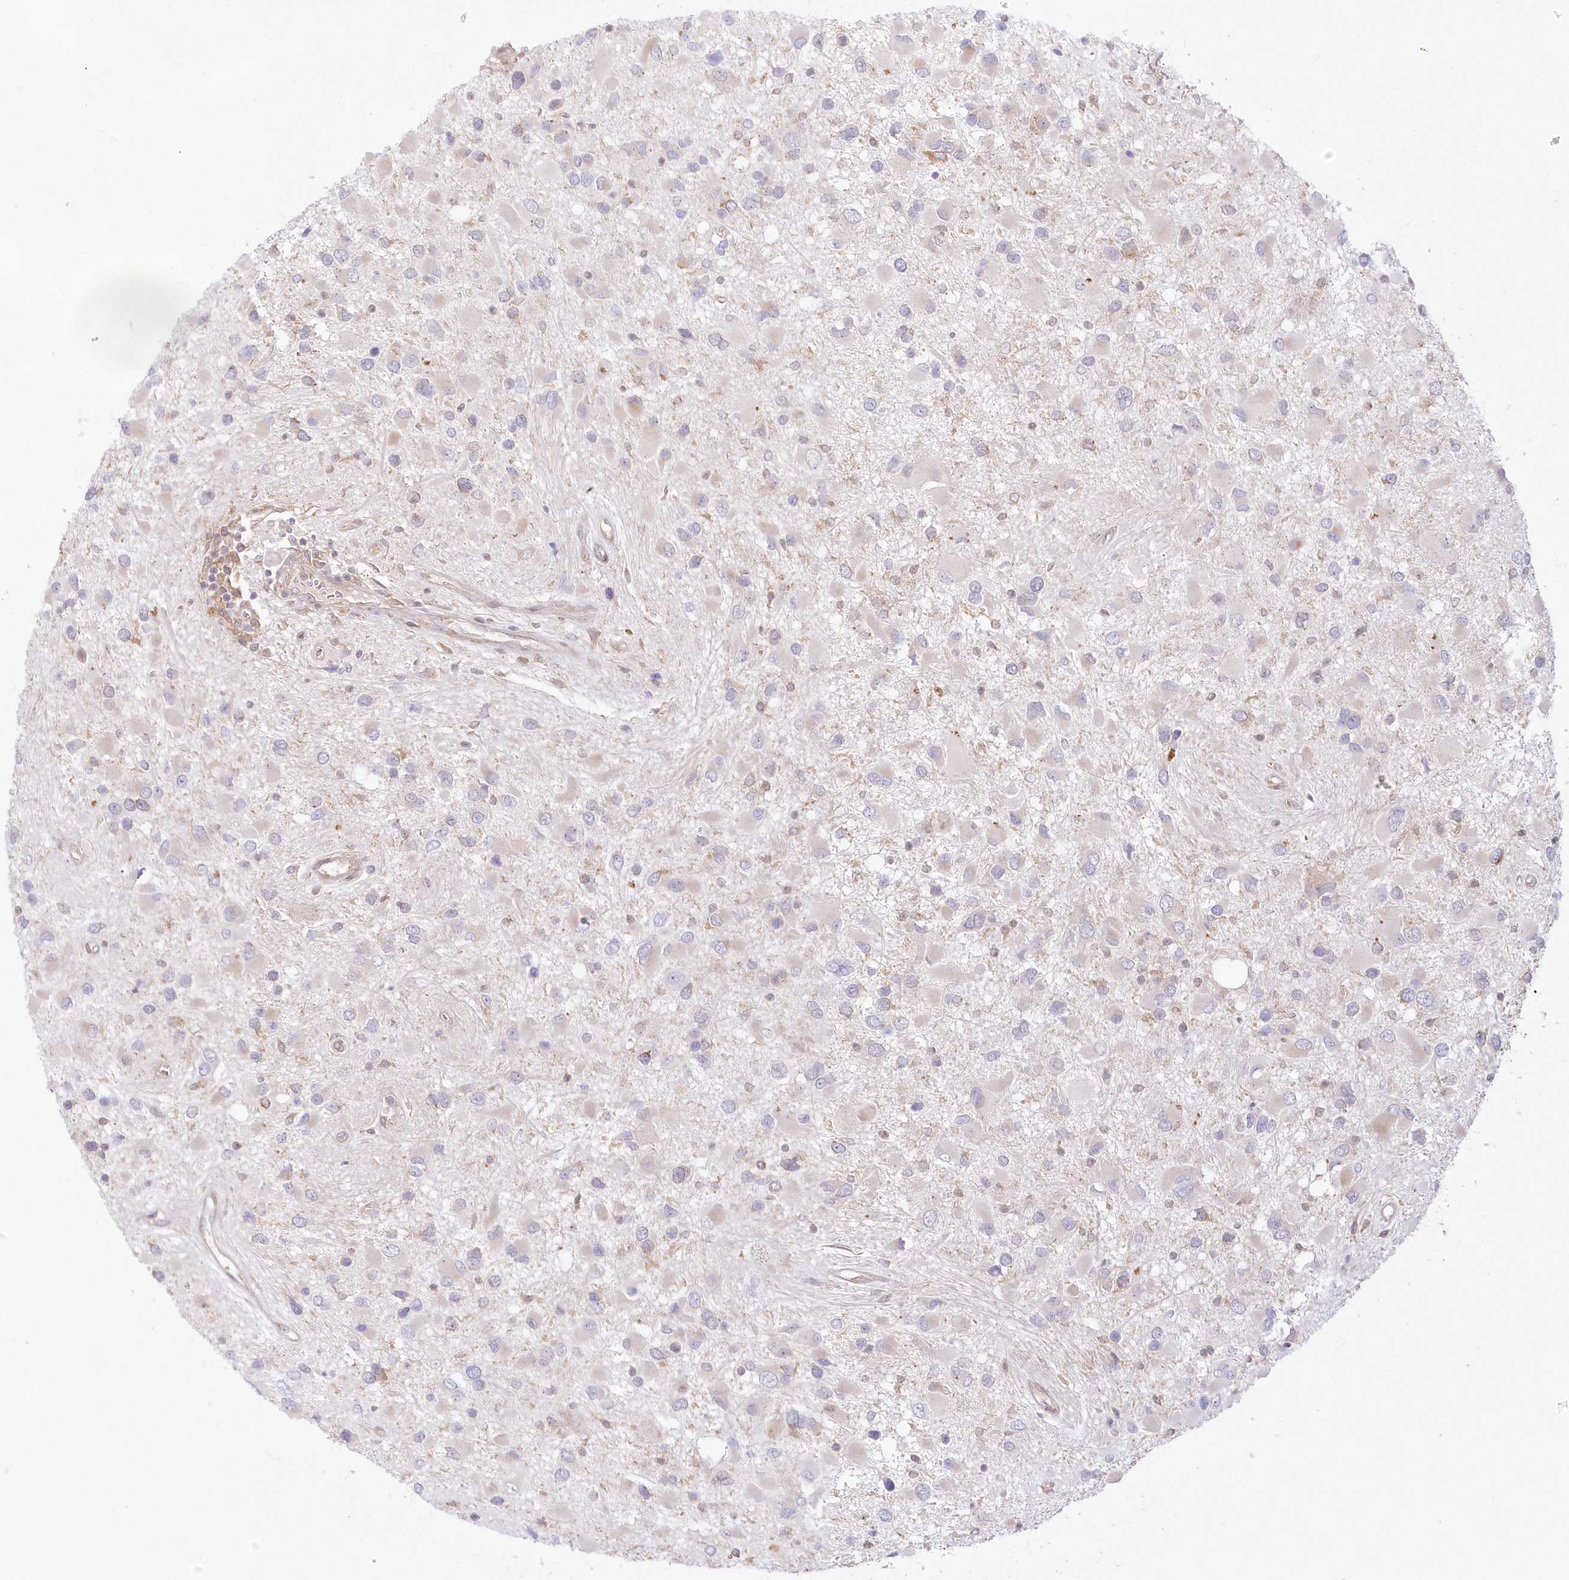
{"staining": {"intensity": "negative", "quantity": "none", "location": "none"}, "tissue": "glioma", "cell_type": "Tumor cells", "image_type": "cancer", "snomed": [{"axis": "morphology", "description": "Glioma, malignant, High grade"}, {"axis": "topography", "description": "Brain"}], "caption": "DAB (3,3'-diaminobenzidine) immunohistochemical staining of human glioma reveals no significant positivity in tumor cells.", "gene": "RNPEP", "patient": {"sex": "male", "age": 53}}